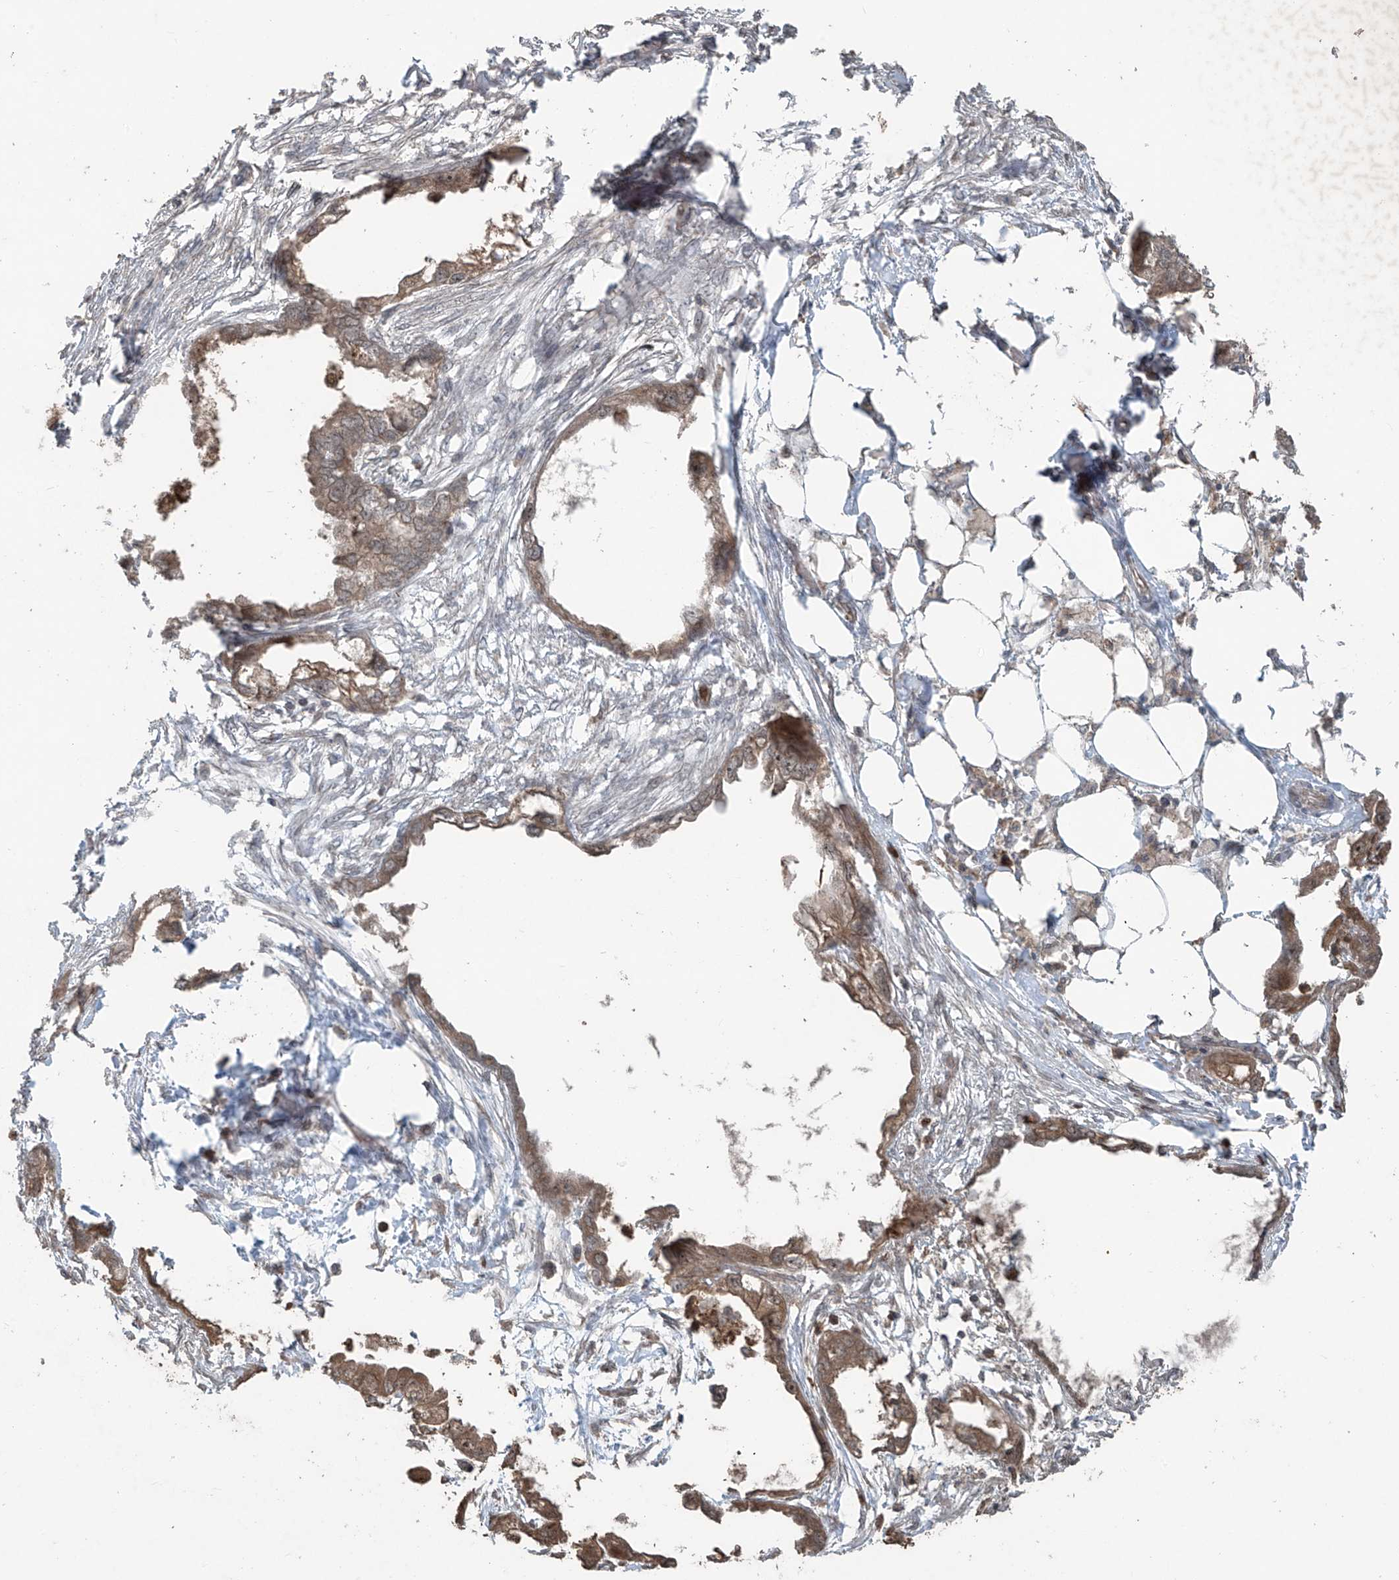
{"staining": {"intensity": "moderate", "quantity": ">75%", "location": "cytoplasmic/membranous"}, "tissue": "endometrial cancer", "cell_type": "Tumor cells", "image_type": "cancer", "snomed": [{"axis": "morphology", "description": "Adenocarcinoma, NOS"}, {"axis": "morphology", "description": "Adenocarcinoma, metastatic, NOS"}, {"axis": "topography", "description": "Adipose tissue"}, {"axis": "topography", "description": "Endometrium"}], "caption": "DAB immunohistochemical staining of human endometrial cancer exhibits moderate cytoplasmic/membranous protein staining in approximately >75% of tumor cells.", "gene": "PGPEP1", "patient": {"sex": "female", "age": 67}}